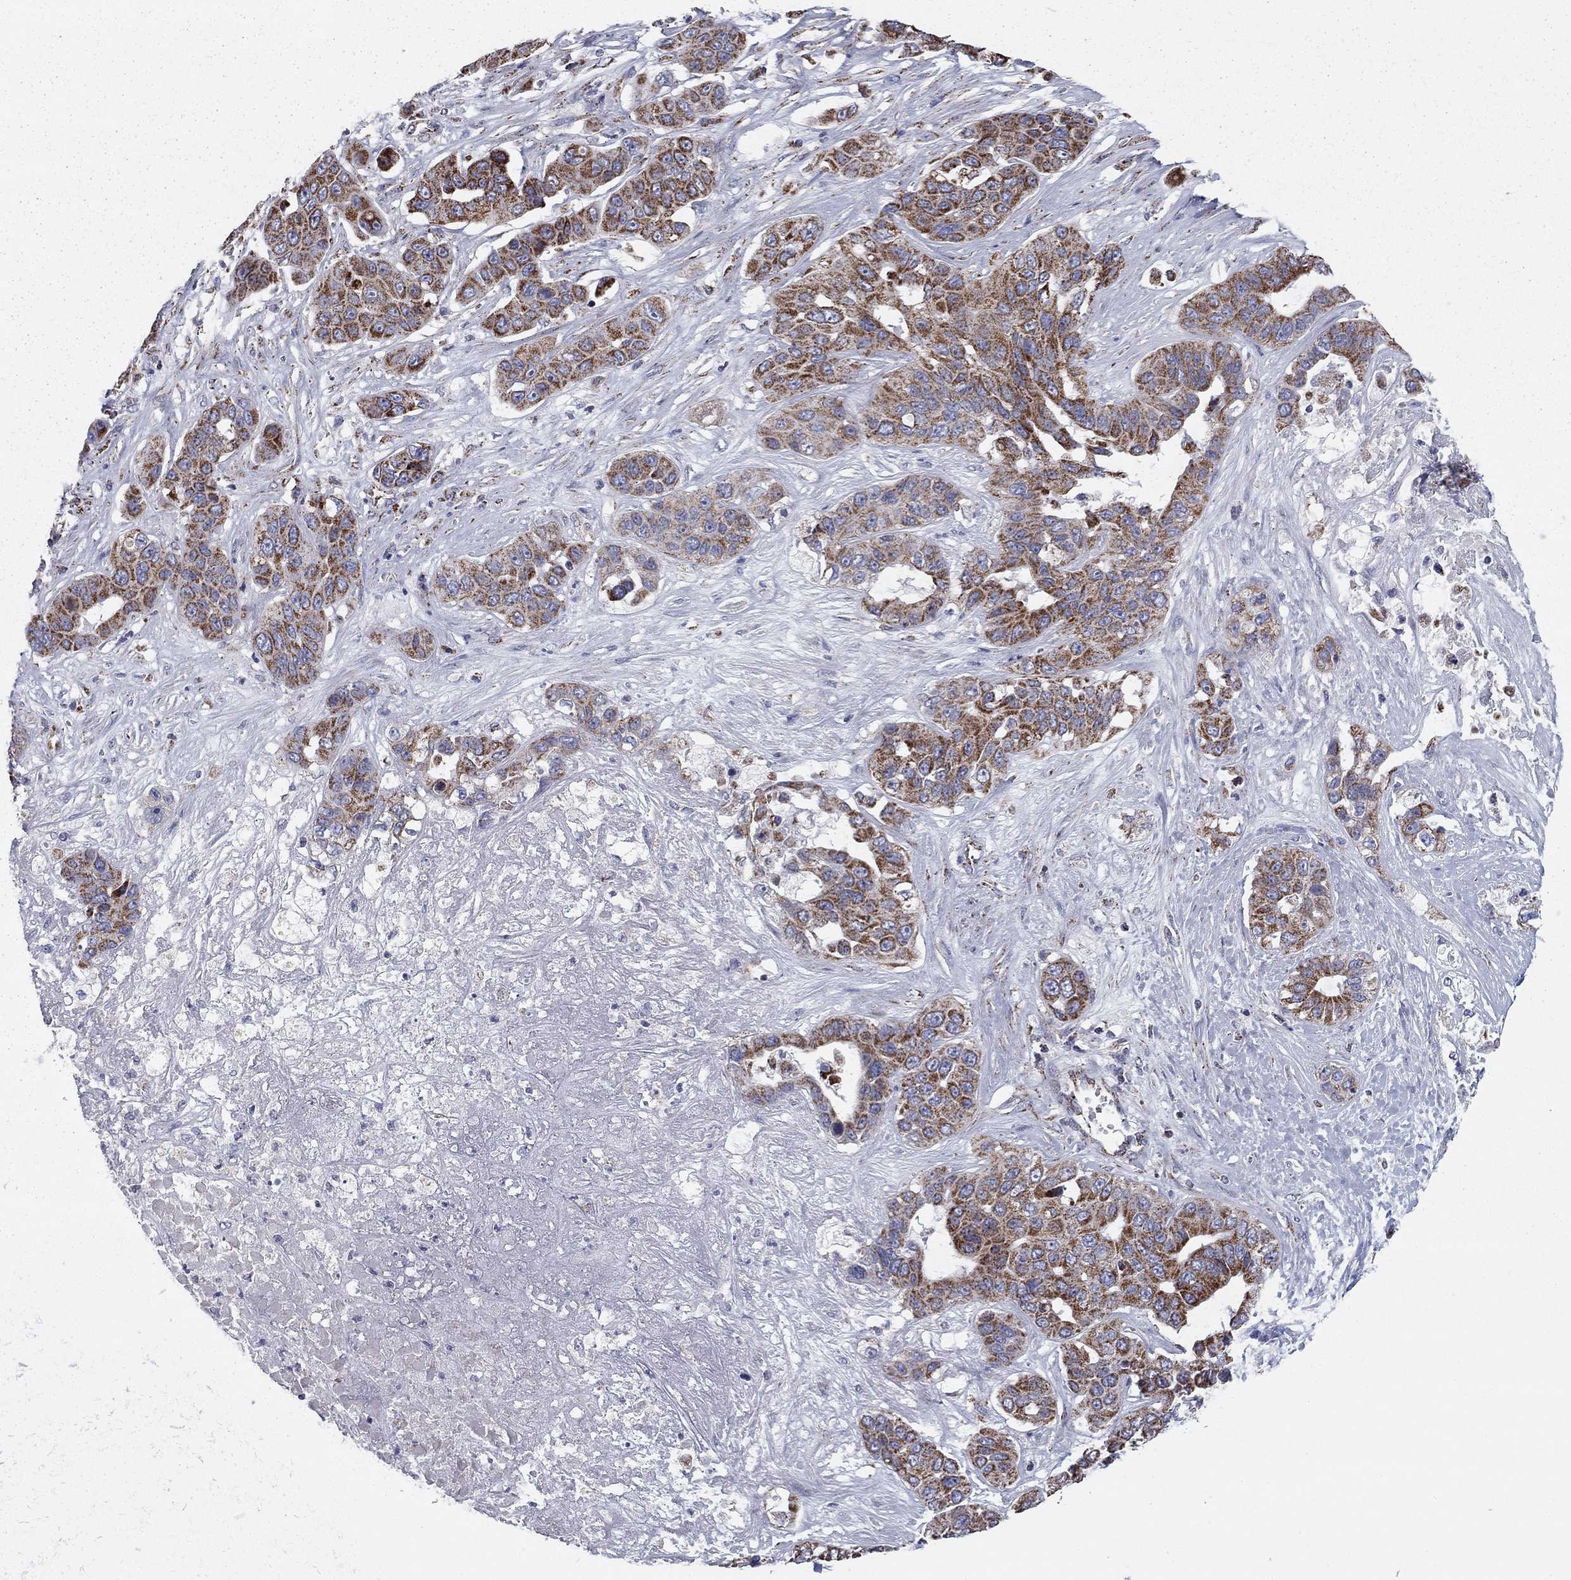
{"staining": {"intensity": "strong", "quantity": ">75%", "location": "cytoplasmic/membranous"}, "tissue": "liver cancer", "cell_type": "Tumor cells", "image_type": "cancer", "snomed": [{"axis": "morphology", "description": "Cholangiocarcinoma"}, {"axis": "topography", "description": "Liver"}], "caption": "Protein expression by IHC demonstrates strong cytoplasmic/membranous expression in approximately >75% of tumor cells in liver cholangiocarcinoma. The protein is stained brown, and the nuclei are stained in blue (DAB IHC with brightfield microscopy, high magnification).", "gene": "NDUFV1", "patient": {"sex": "female", "age": 52}}